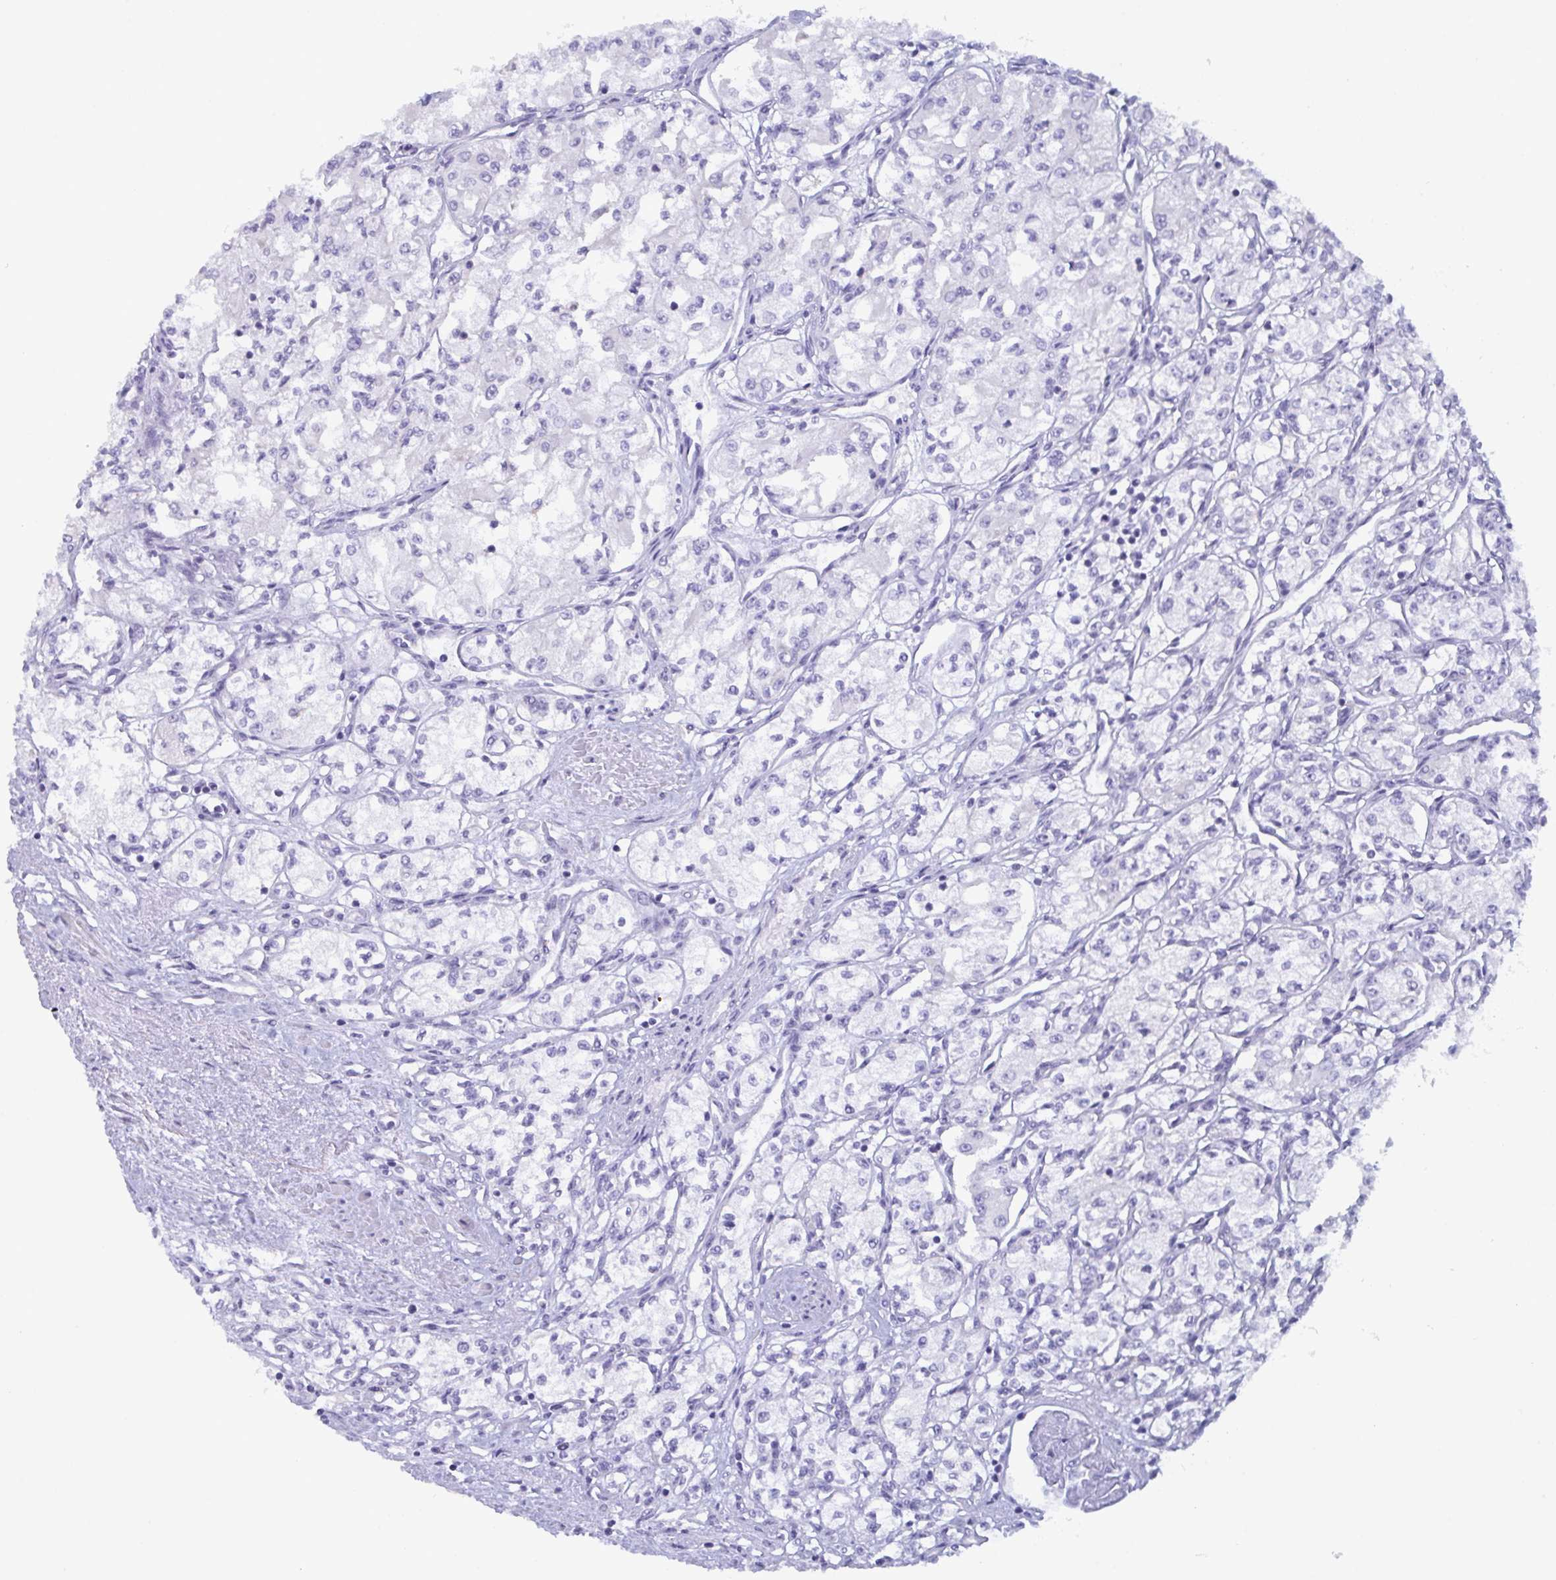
{"staining": {"intensity": "negative", "quantity": "none", "location": "none"}, "tissue": "renal cancer", "cell_type": "Tumor cells", "image_type": "cancer", "snomed": [{"axis": "morphology", "description": "Adenocarcinoma, NOS"}, {"axis": "topography", "description": "Kidney"}], "caption": "IHC histopathology image of human renal cancer stained for a protein (brown), which demonstrates no positivity in tumor cells. Nuclei are stained in blue.", "gene": "SERPINB13", "patient": {"sex": "male", "age": 59}}